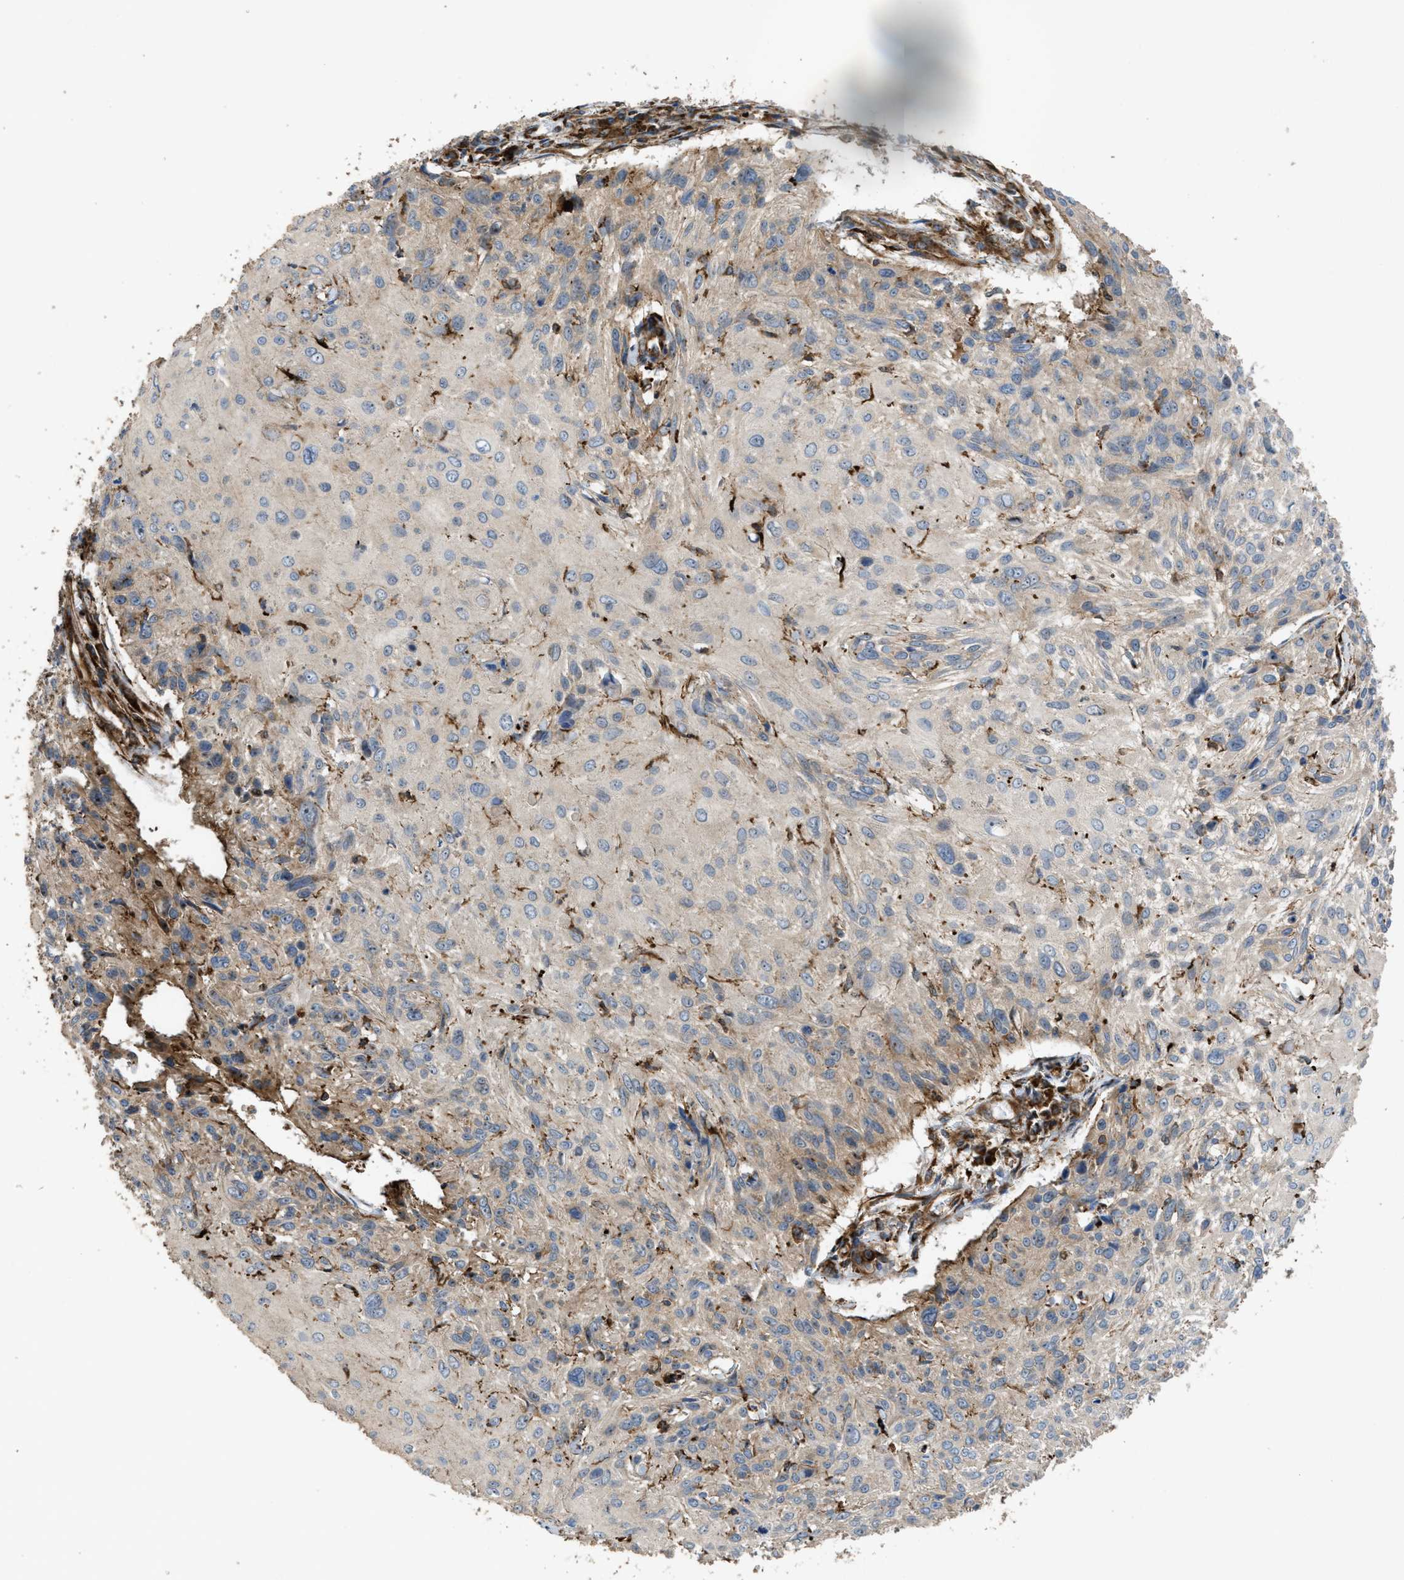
{"staining": {"intensity": "weak", "quantity": "<25%", "location": "cytoplasmic/membranous"}, "tissue": "cervical cancer", "cell_type": "Tumor cells", "image_type": "cancer", "snomed": [{"axis": "morphology", "description": "Squamous cell carcinoma, NOS"}, {"axis": "topography", "description": "Cervix"}], "caption": "High power microscopy photomicrograph of an immunohistochemistry (IHC) histopathology image of cervical squamous cell carcinoma, revealing no significant positivity in tumor cells.", "gene": "EGLN1", "patient": {"sex": "female", "age": 51}}